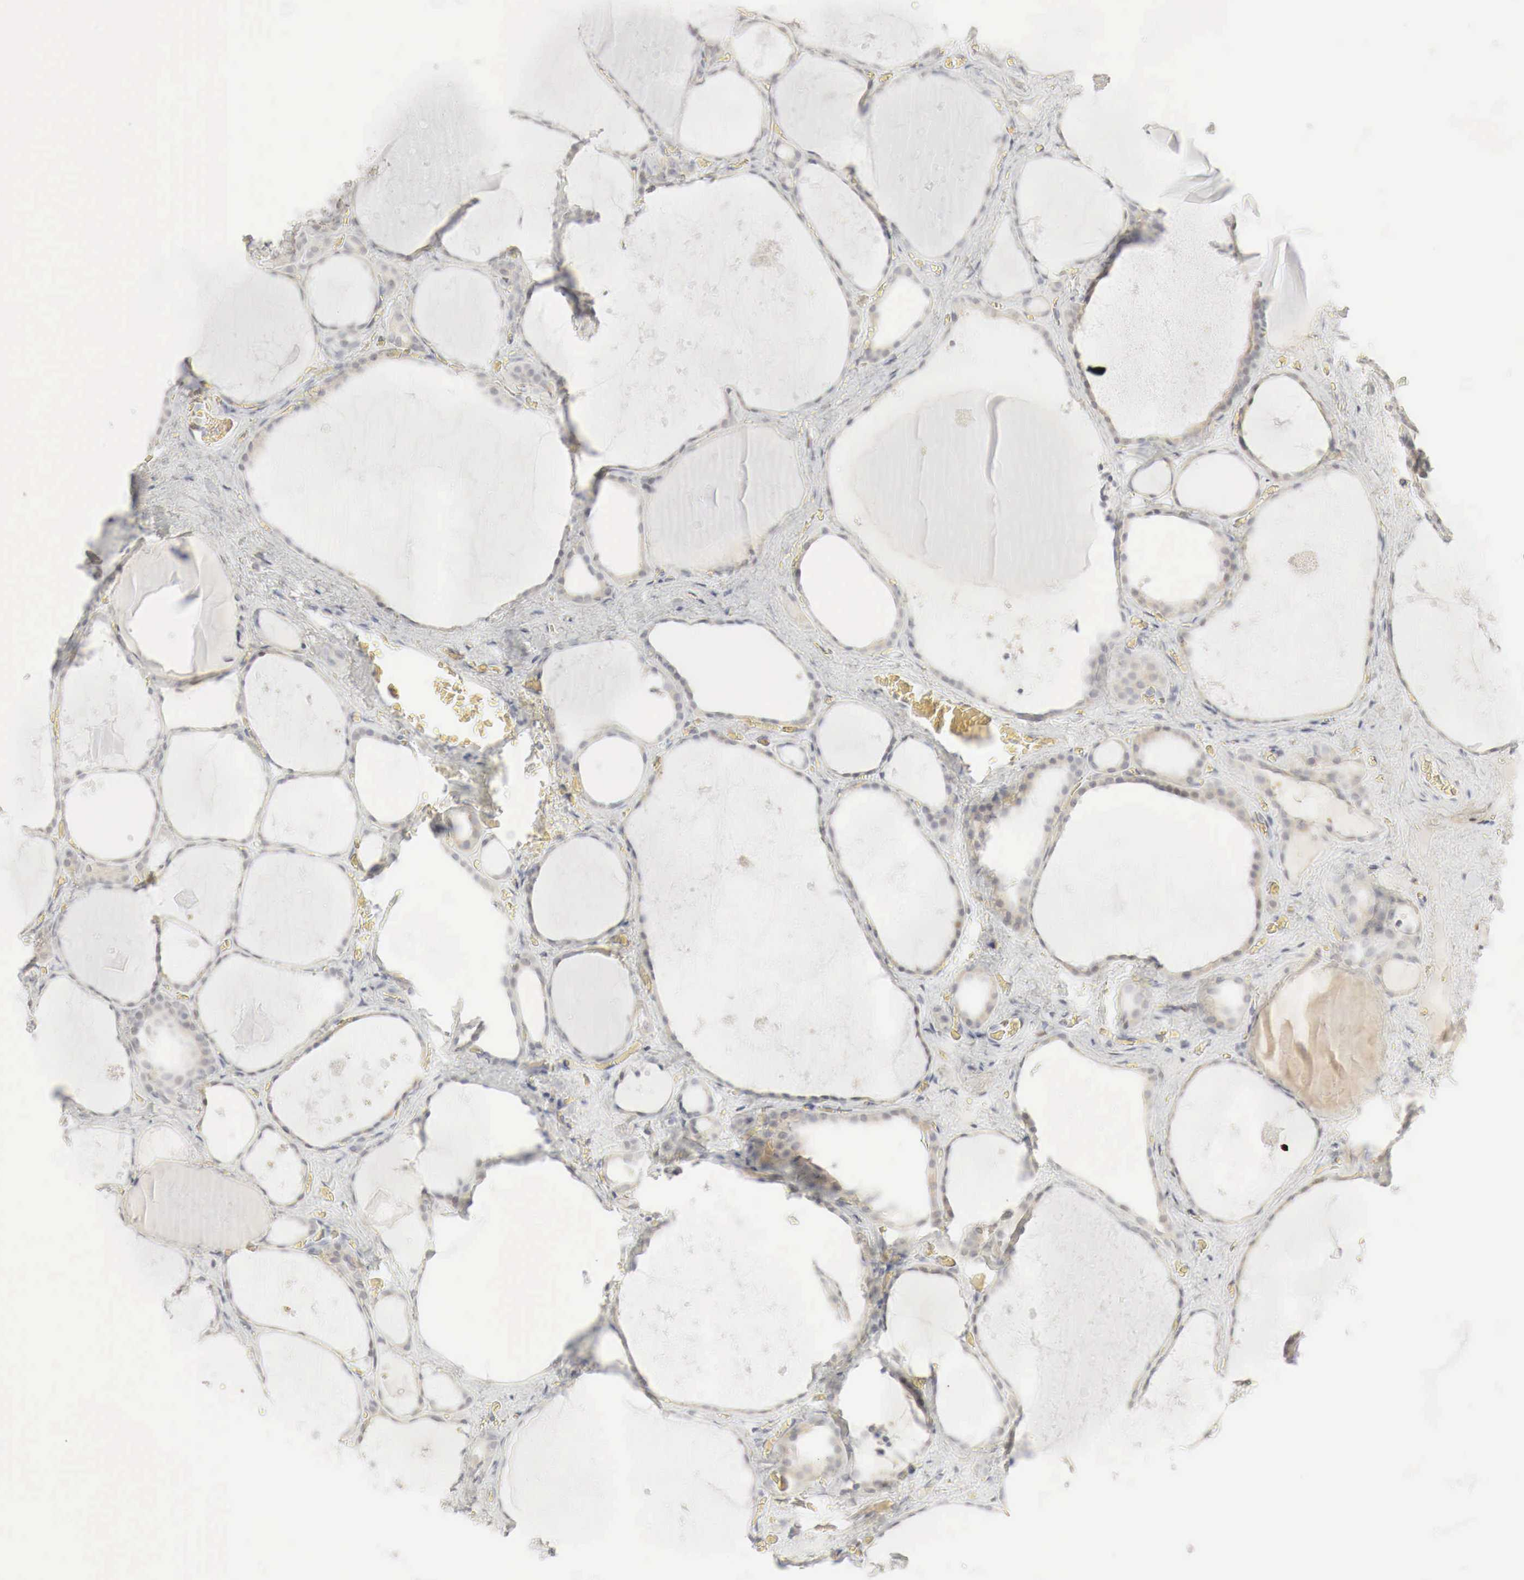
{"staining": {"intensity": "weak", "quantity": "<25%", "location": "nuclear"}, "tissue": "thyroid gland", "cell_type": "Glandular cells", "image_type": "normal", "snomed": [{"axis": "morphology", "description": "Normal tissue, NOS"}, {"axis": "topography", "description": "Thyroid gland"}], "caption": "Immunohistochemistry of normal human thyroid gland displays no positivity in glandular cells. (Immunohistochemistry (ihc), brightfield microscopy, high magnification).", "gene": "TP63", "patient": {"sex": "male", "age": 76}}